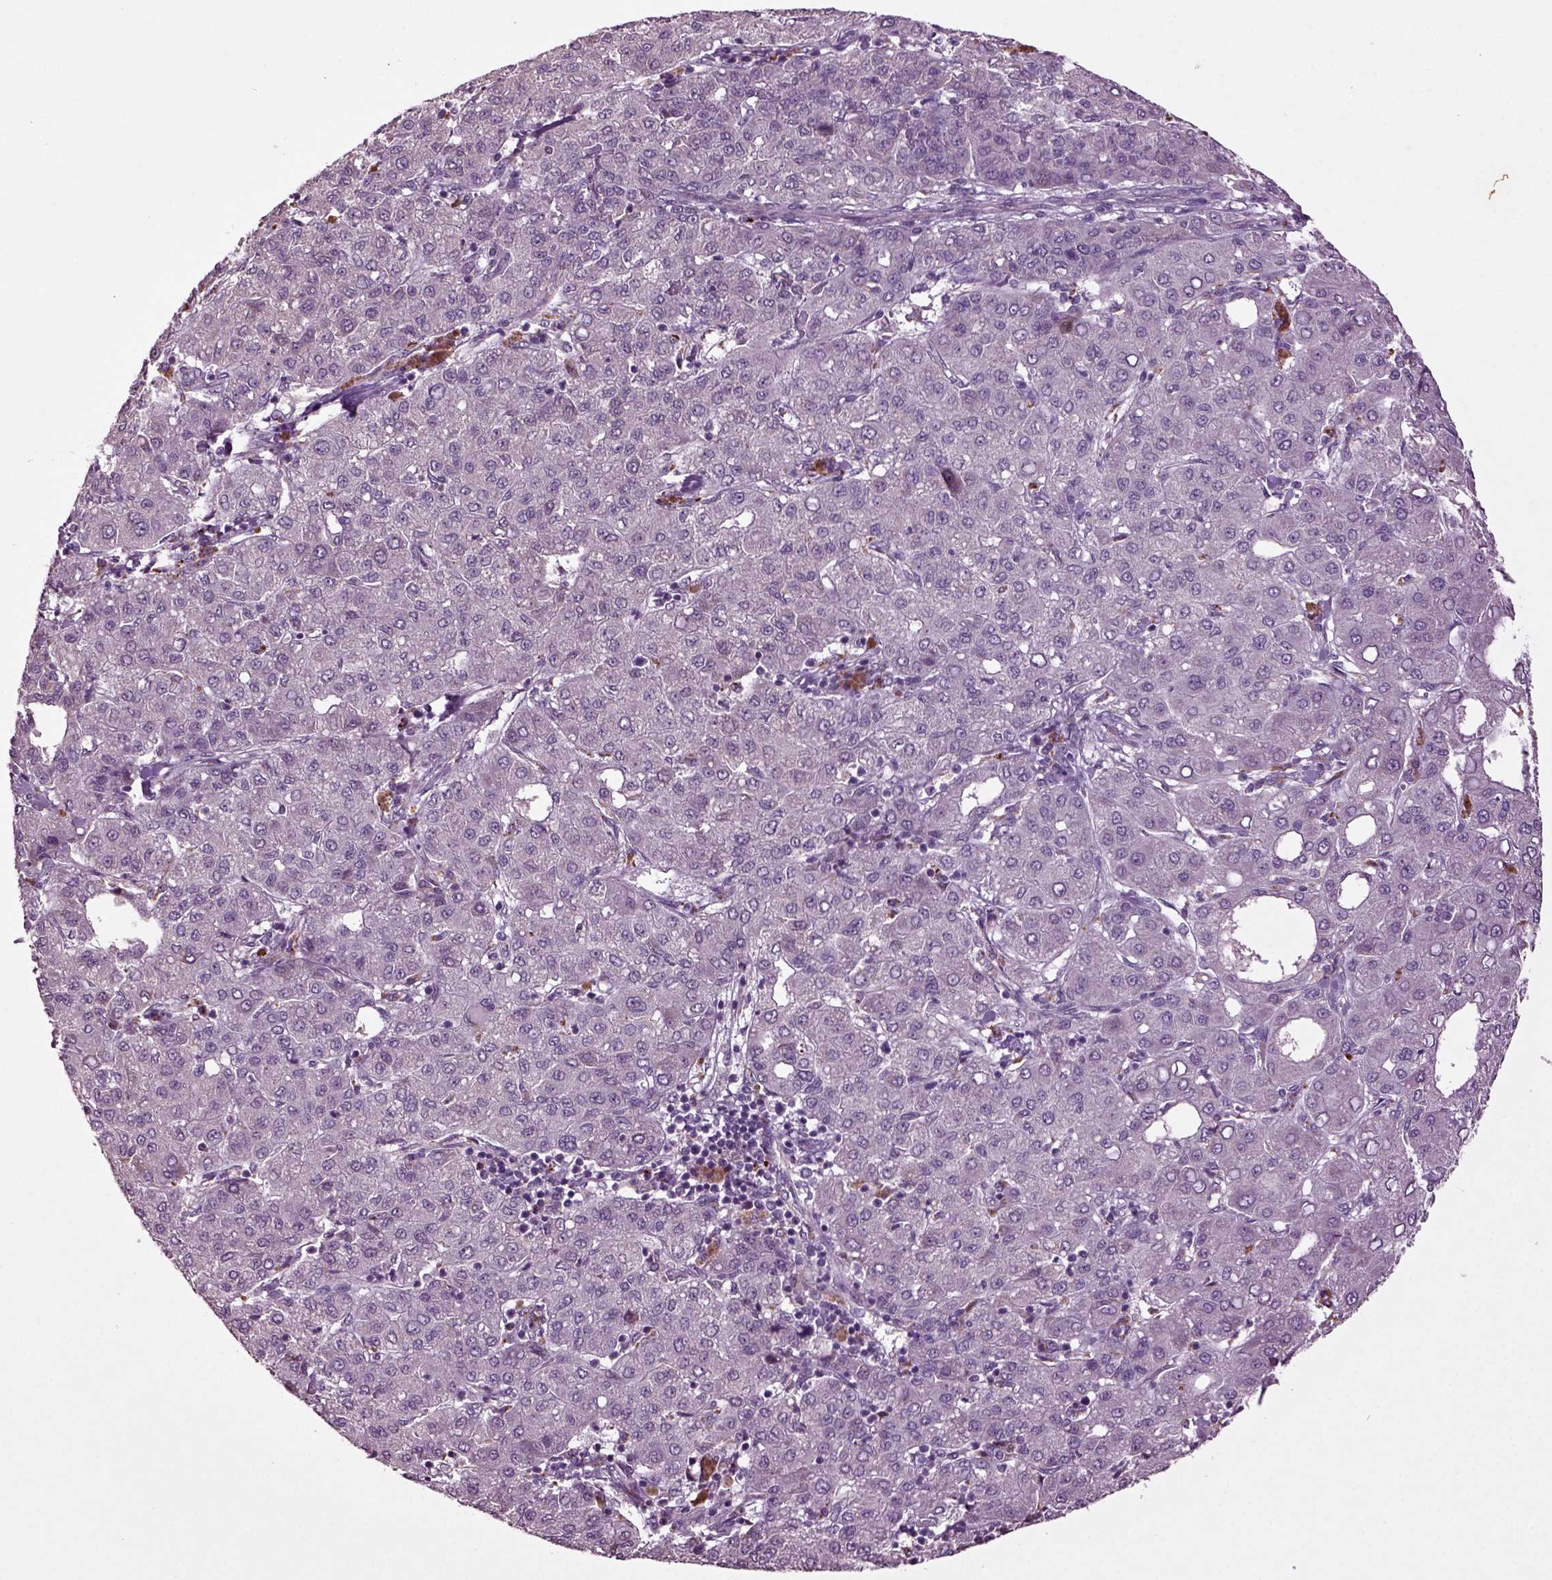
{"staining": {"intensity": "negative", "quantity": "none", "location": "none"}, "tissue": "liver cancer", "cell_type": "Tumor cells", "image_type": "cancer", "snomed": [{"axis": "morphology", "description": "Carcinoma, Hepatocellular, NOS"}, {"axis": "topography", "description": "Liver"}], "caption": "Liver cancer stained for a protein using immunohistochemistry (IHC) shows no positivity tumor cells.", "gene": "SLC17A6", "patient": {"sex": "male", "age": 65}}